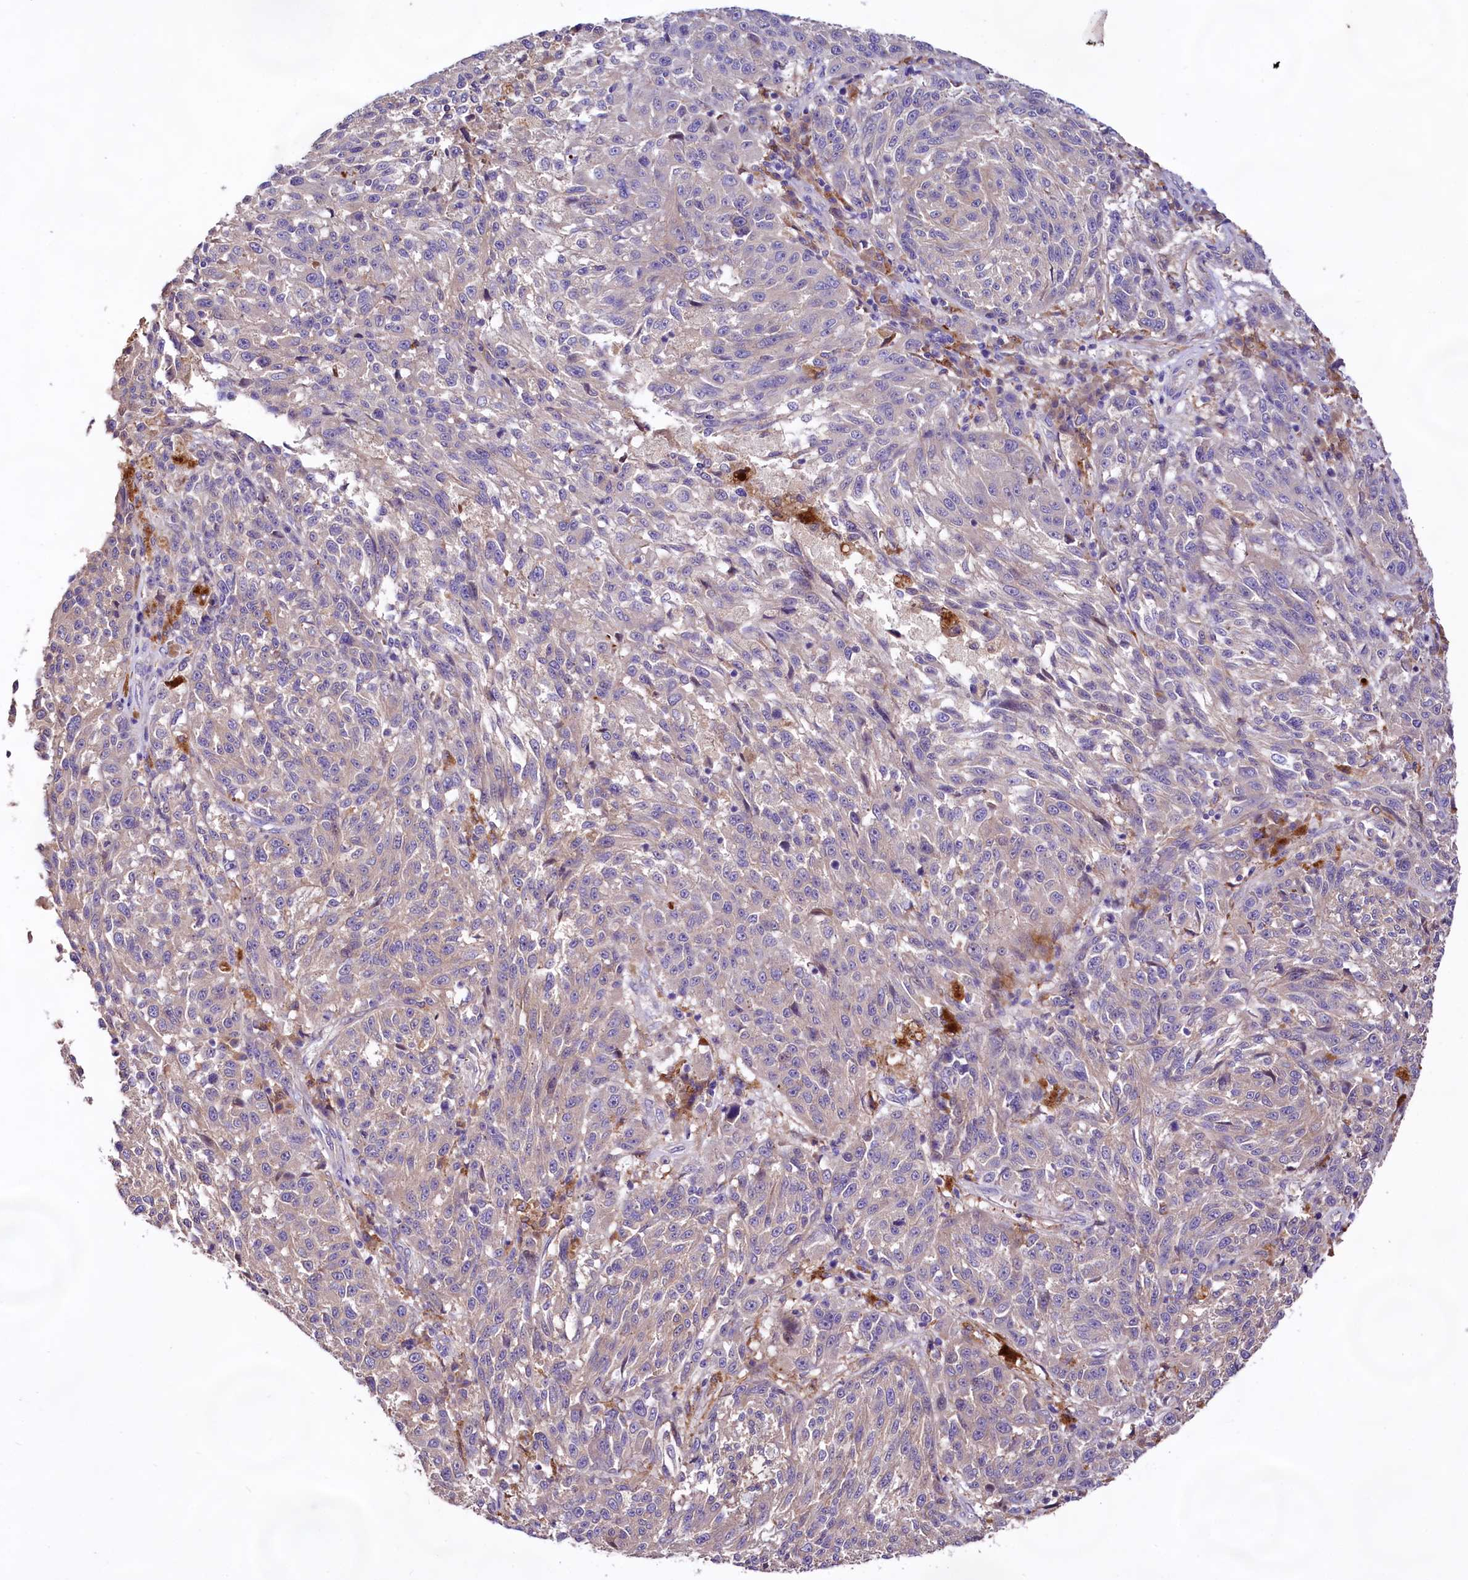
{"staining": {"intensity": "negative", "quantity": "none", "location": "none"}, "tissue": "melanoma", "cell_type": "Tumor cells", "image_type": "cancer", "snomed": [{"axis": "morphology", "description": "Malignant melanoma, NOS"}, {"axis": "topography", "description": "Skin"}], "caption": "An image of melanoma stained for a protein reveals no brown staining in tumor cells.", "gene": "DMXL2", "patient": {"sex": "male", "age": 53}}